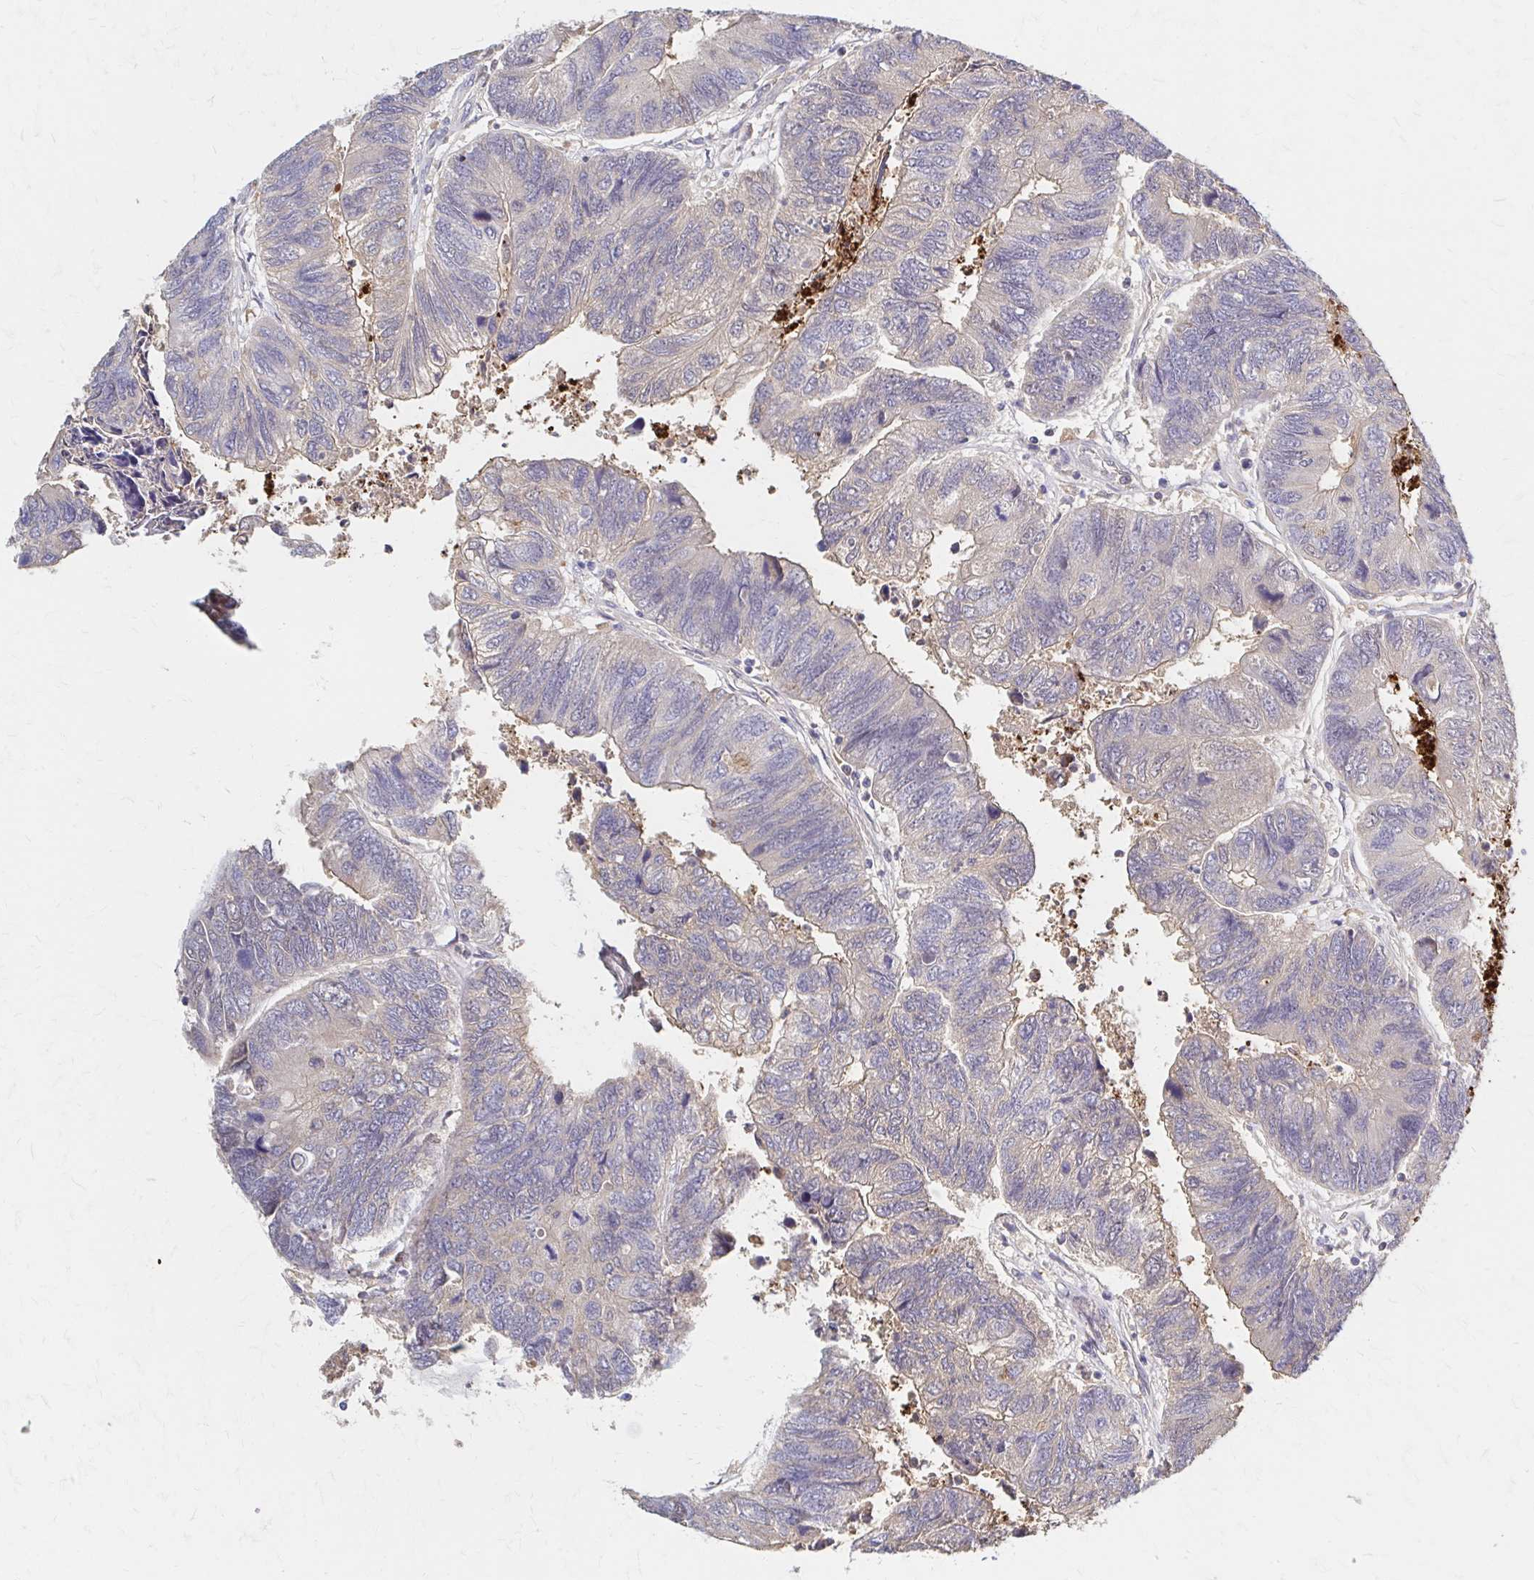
{"staining": {"intensity": "negative", "quantity": "none", "location": "none"}, "tissue": "colorectal cancer", "cell_type": "Tumor cells", "image_type": "cancer", "snomed": [{"axis": "morphology", "description": "Adenocarcinoma, NOS"}, {"axis": "topography", "description": "Colon"}], "caption": "IHC histopathology image of neoplastic tissue: human colorectal cancer stained with DAB (3,3'-diaminobenzidine) reveals no significant protein positivity in tumor cells. (Immunohistochemistry (ihc), brightfield microscopy, high magnification).", "gene": "HMGCS2", "patient": {"sex": "female", "age": 67}}